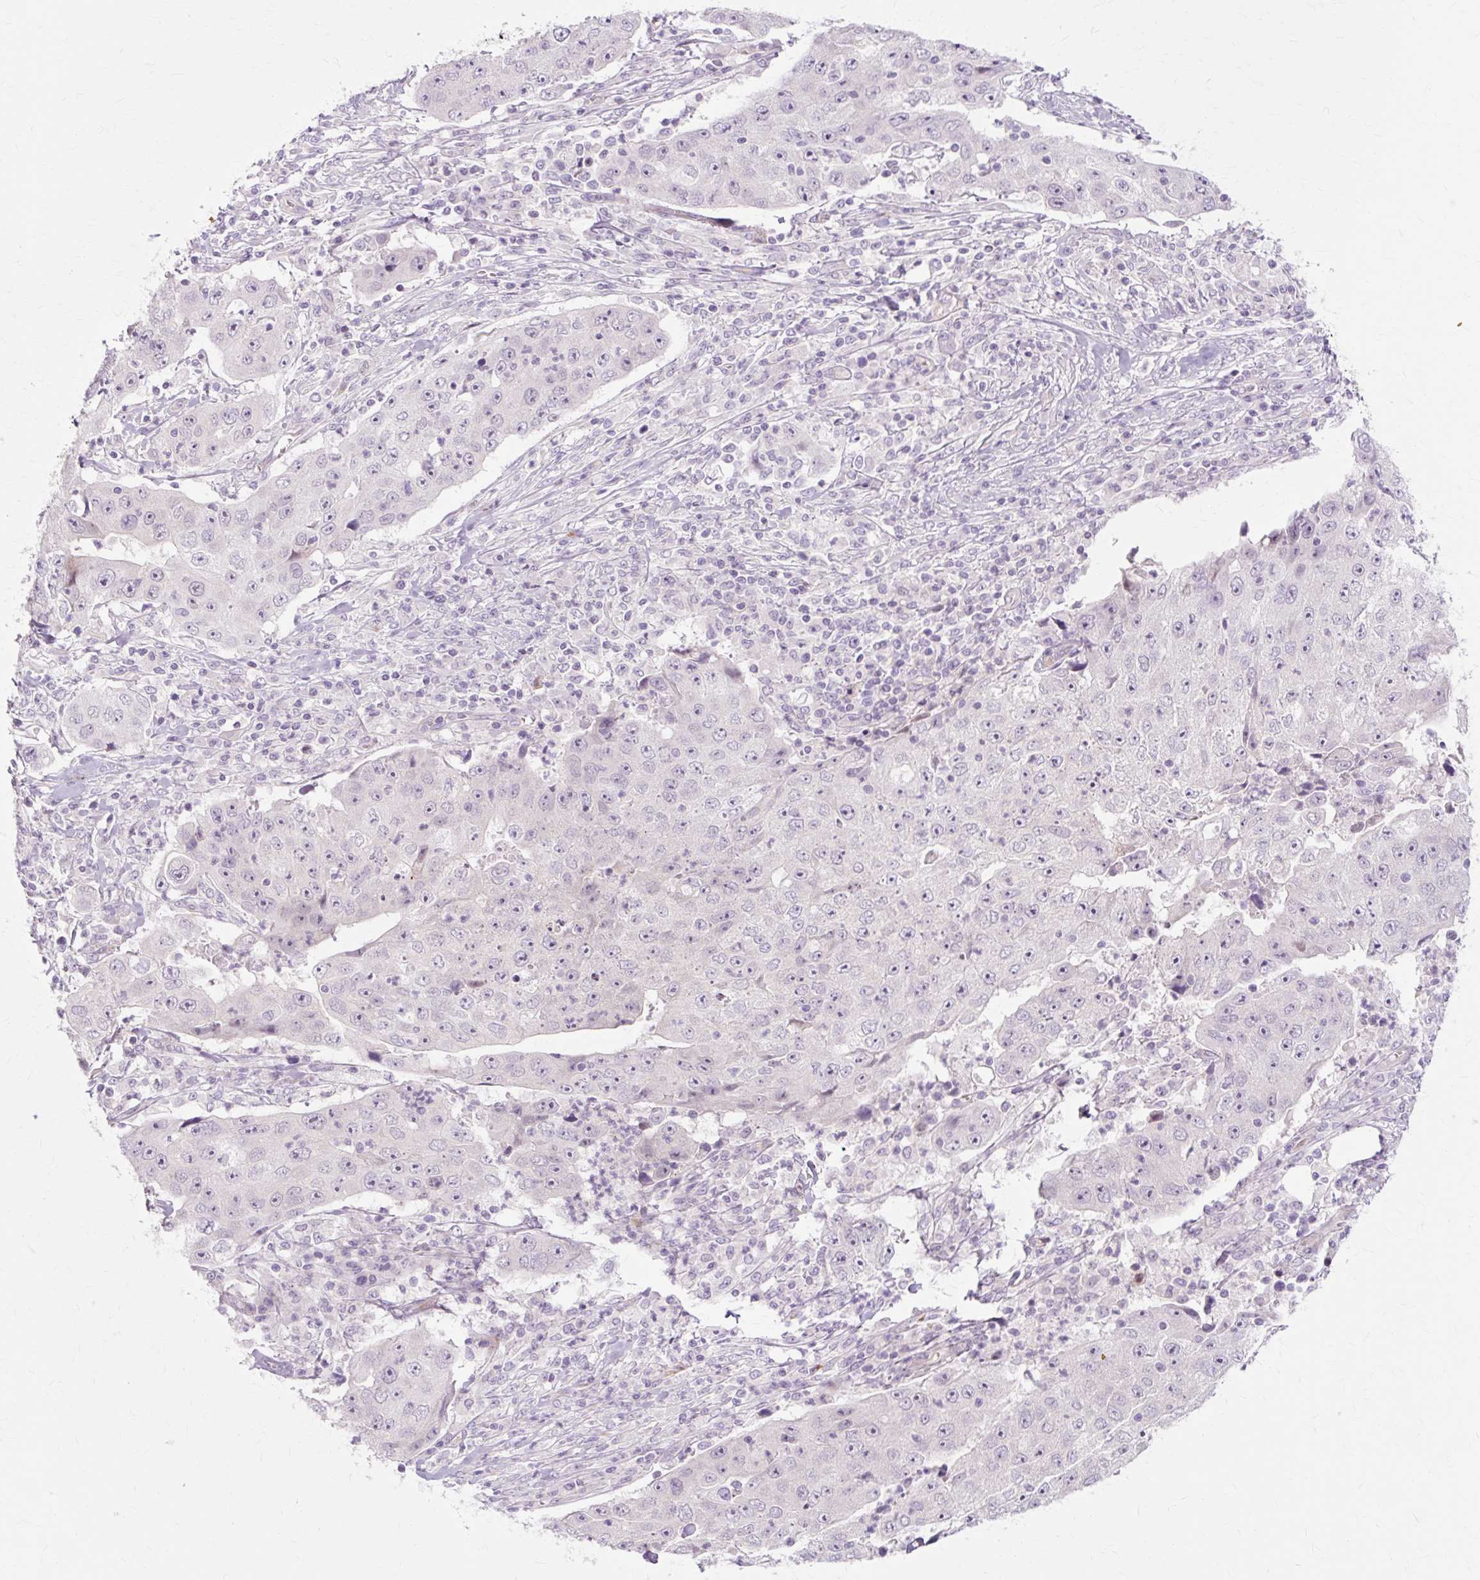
{"staining": {"intensity": "negative", "quantity": "none", "location": "none"}, "tissue": "lung cancer", "cell_type": "Tumor cells", "image_type": "cancer", "snomed": [{"axis": "morphology", "description": "Squamous cell carcinoma, NOS"}, {"axis": "topography", "description": "Lung"}], "caption": "DAB (3,3'-diaminobenzidine) immunohistochemical staining of lung squamous cell carcinoma displays no significant expression in tumor cells. Nuclei are stained in blue.", "gene": "ZNF35", "patient": {"sex": "male", "age": 64}}